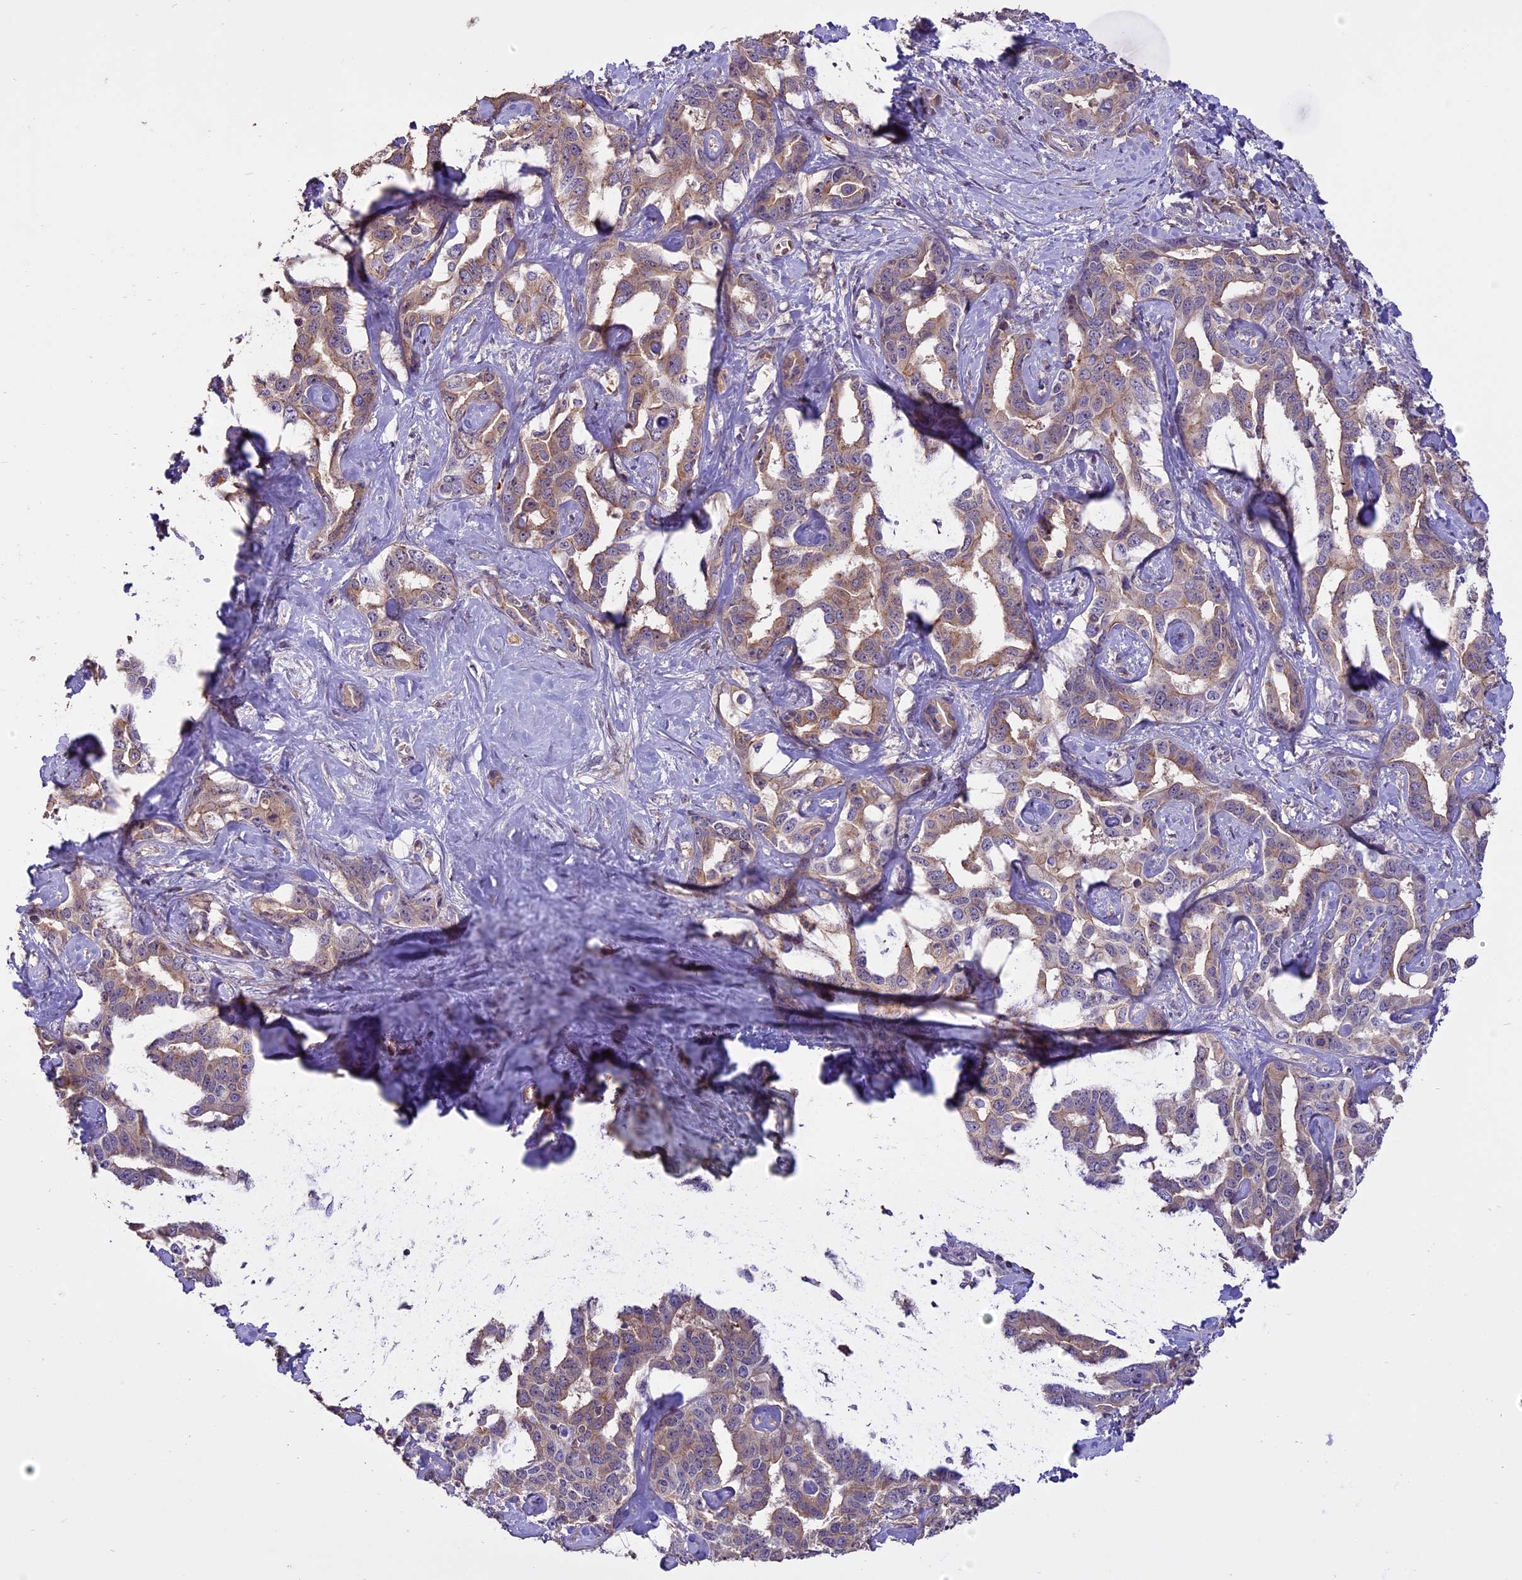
{"staining": {"intensity": "weak", "quantity": "25%-75%", "location": "cytoplasmic/membranous"}, "tissue": "liver cancer", "cell_type": "Tumor cells", "image_type": "cancer", "snomed": [{"axis": "morphology", "description": "Cholangiocarcinoma"}, {"axis": "topography", "description": "Liver"}], "caption": "Weak cytoplasmic/membranous expression is identified in approximately 25%-75% of tumor cells in cholangiocarcinoma (liver). The protein is stained brown, and the nuclei are stained in blue (DAB (3,3'-diaminobenzidine) IHC with brightfield microscopy, high magnification).", "gene": "ENHO", "patient": {"sex": "male", "age": 59}}